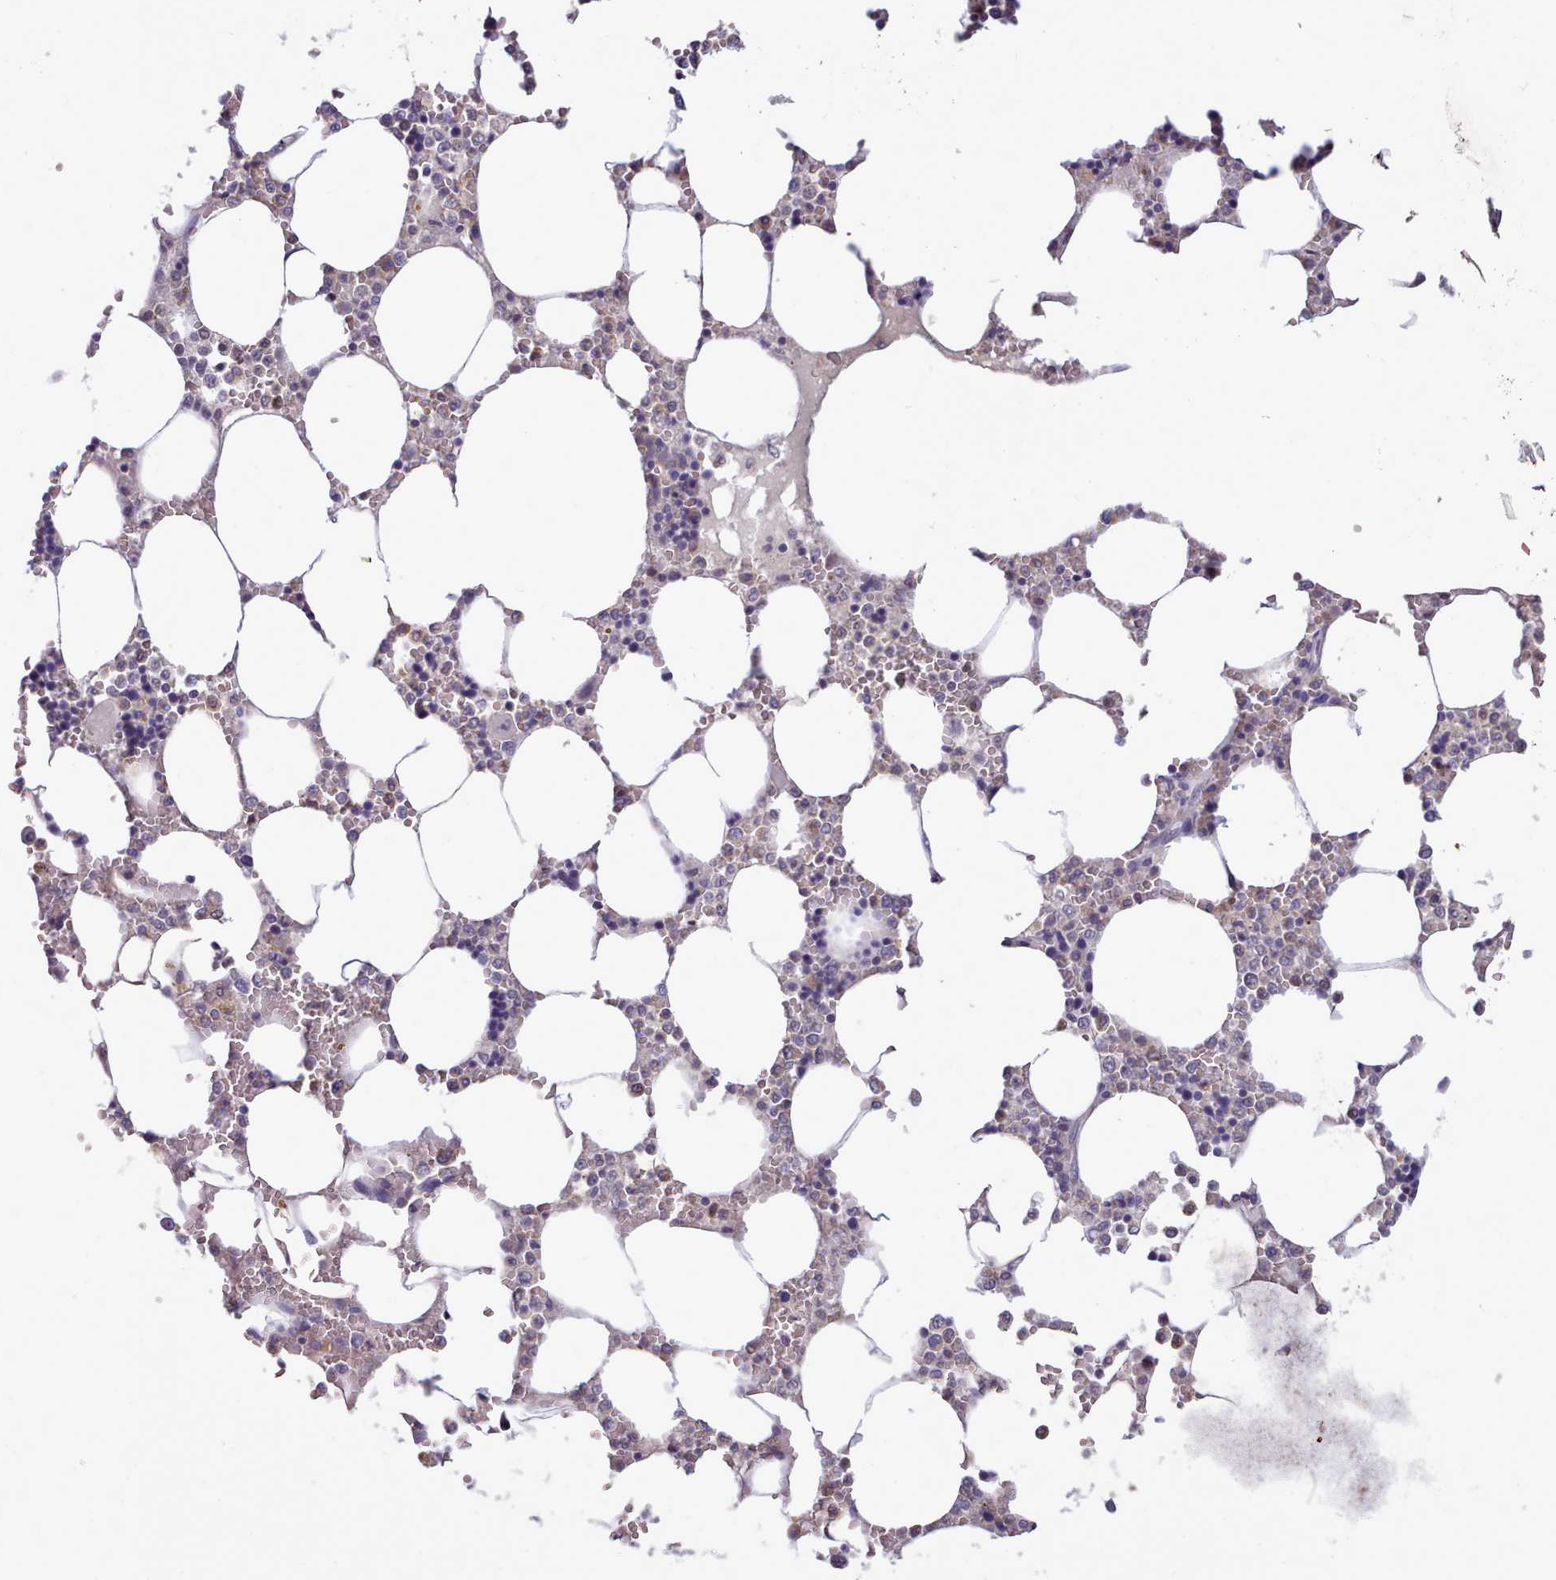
{"staining": {"intensity": "weak", "quantity": "<25%", "location": "cytoplasmic/membranous"}, "tissue": "bone marrow", "cell_type": "Hematopoietic cells", "image_type": "normal", "snomed": [{"axis": "morphology", "description": "Normal tissue, NOS"}, {"axis": "topography", "description": "Bone marrow"}], "caption": "Image shows no protein staining in hematopoietic cells of unremarkable bone marrow.", "gene": "KCTD16", "patient": {"sex": "male", "age": 64}}